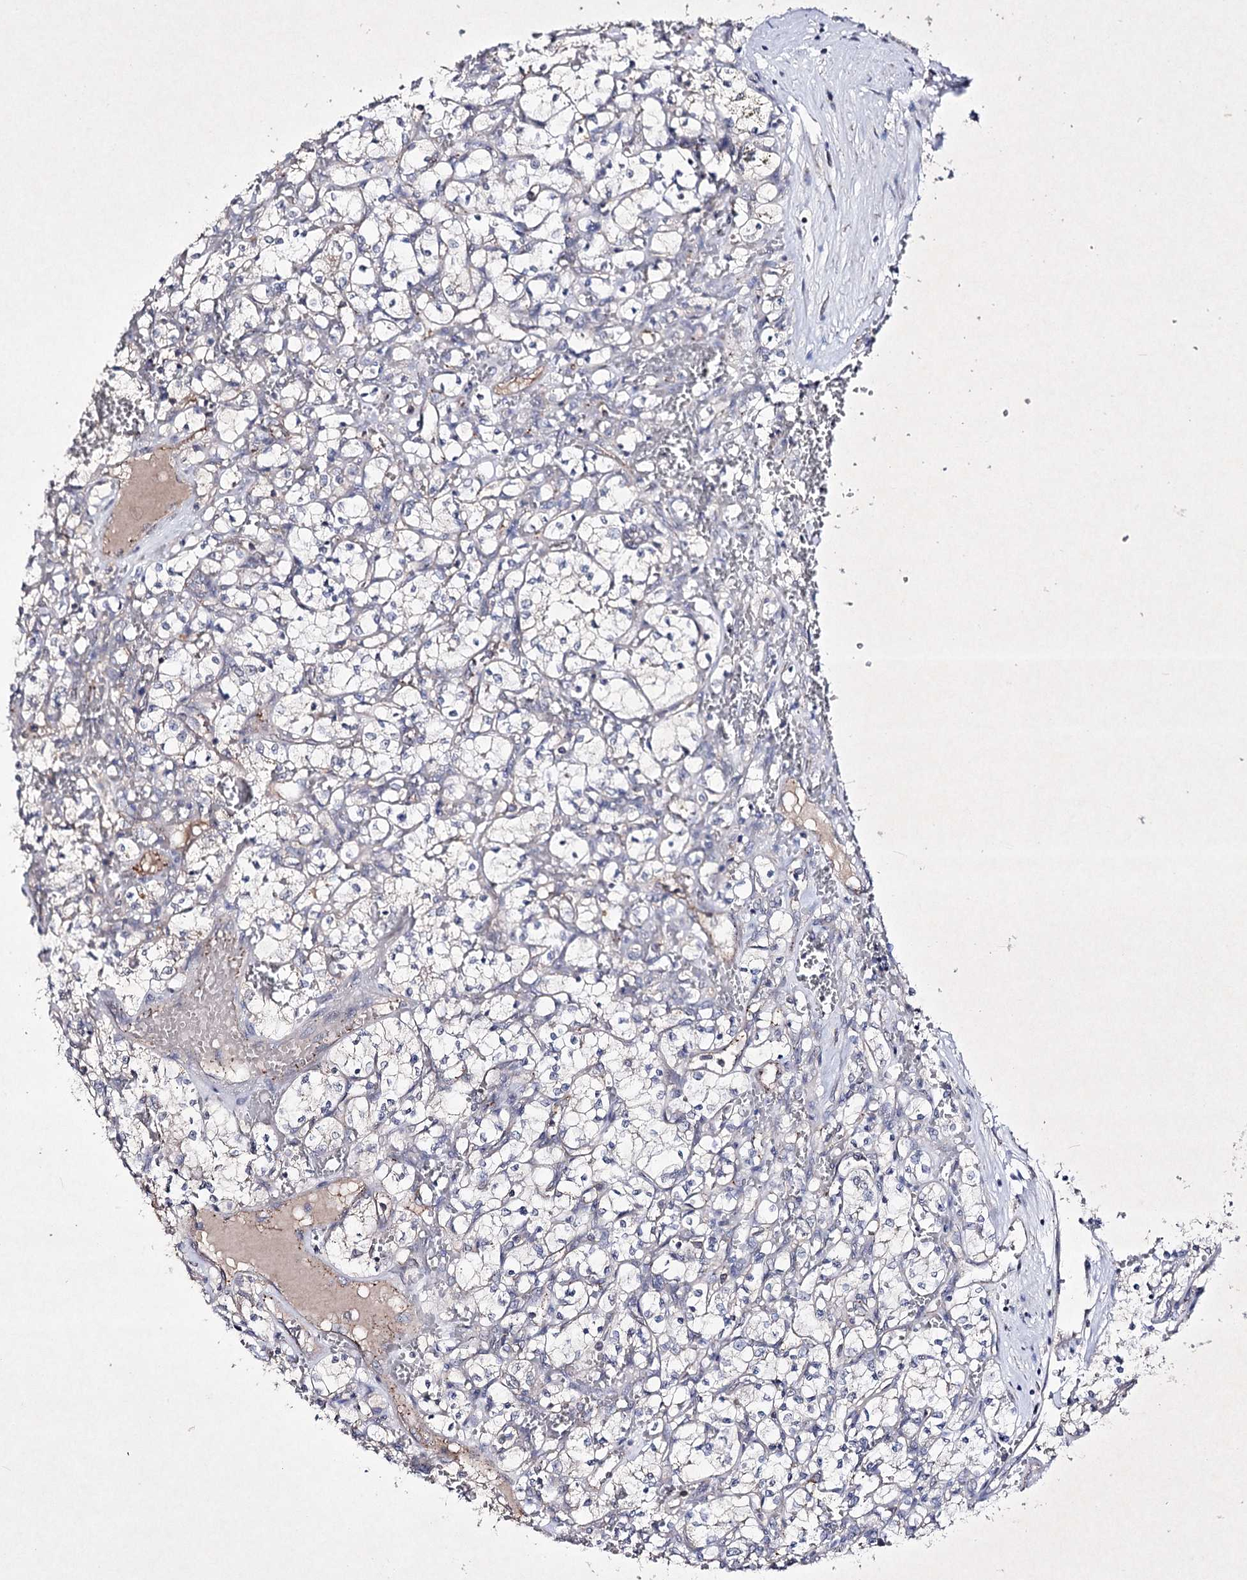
{"staining": {"intensity": "negative", "quantity": "none", "location": "none"}, "tissue": "renal cancer", "cell_type": "Tumor cells", "image_type": "cancer", "snomed": [{"axis": "morphology", "description": "Adenocarcinoma, NOS"}, {"axis": "topography", "description": "Kidney"}], "caption": "DAB immunohistochemical staining of human renal adenocarcinoma displays no significant positivity in tumor cells.", "gene": "SEMA4G", "patient": {"sex": "female", "age": 69}}